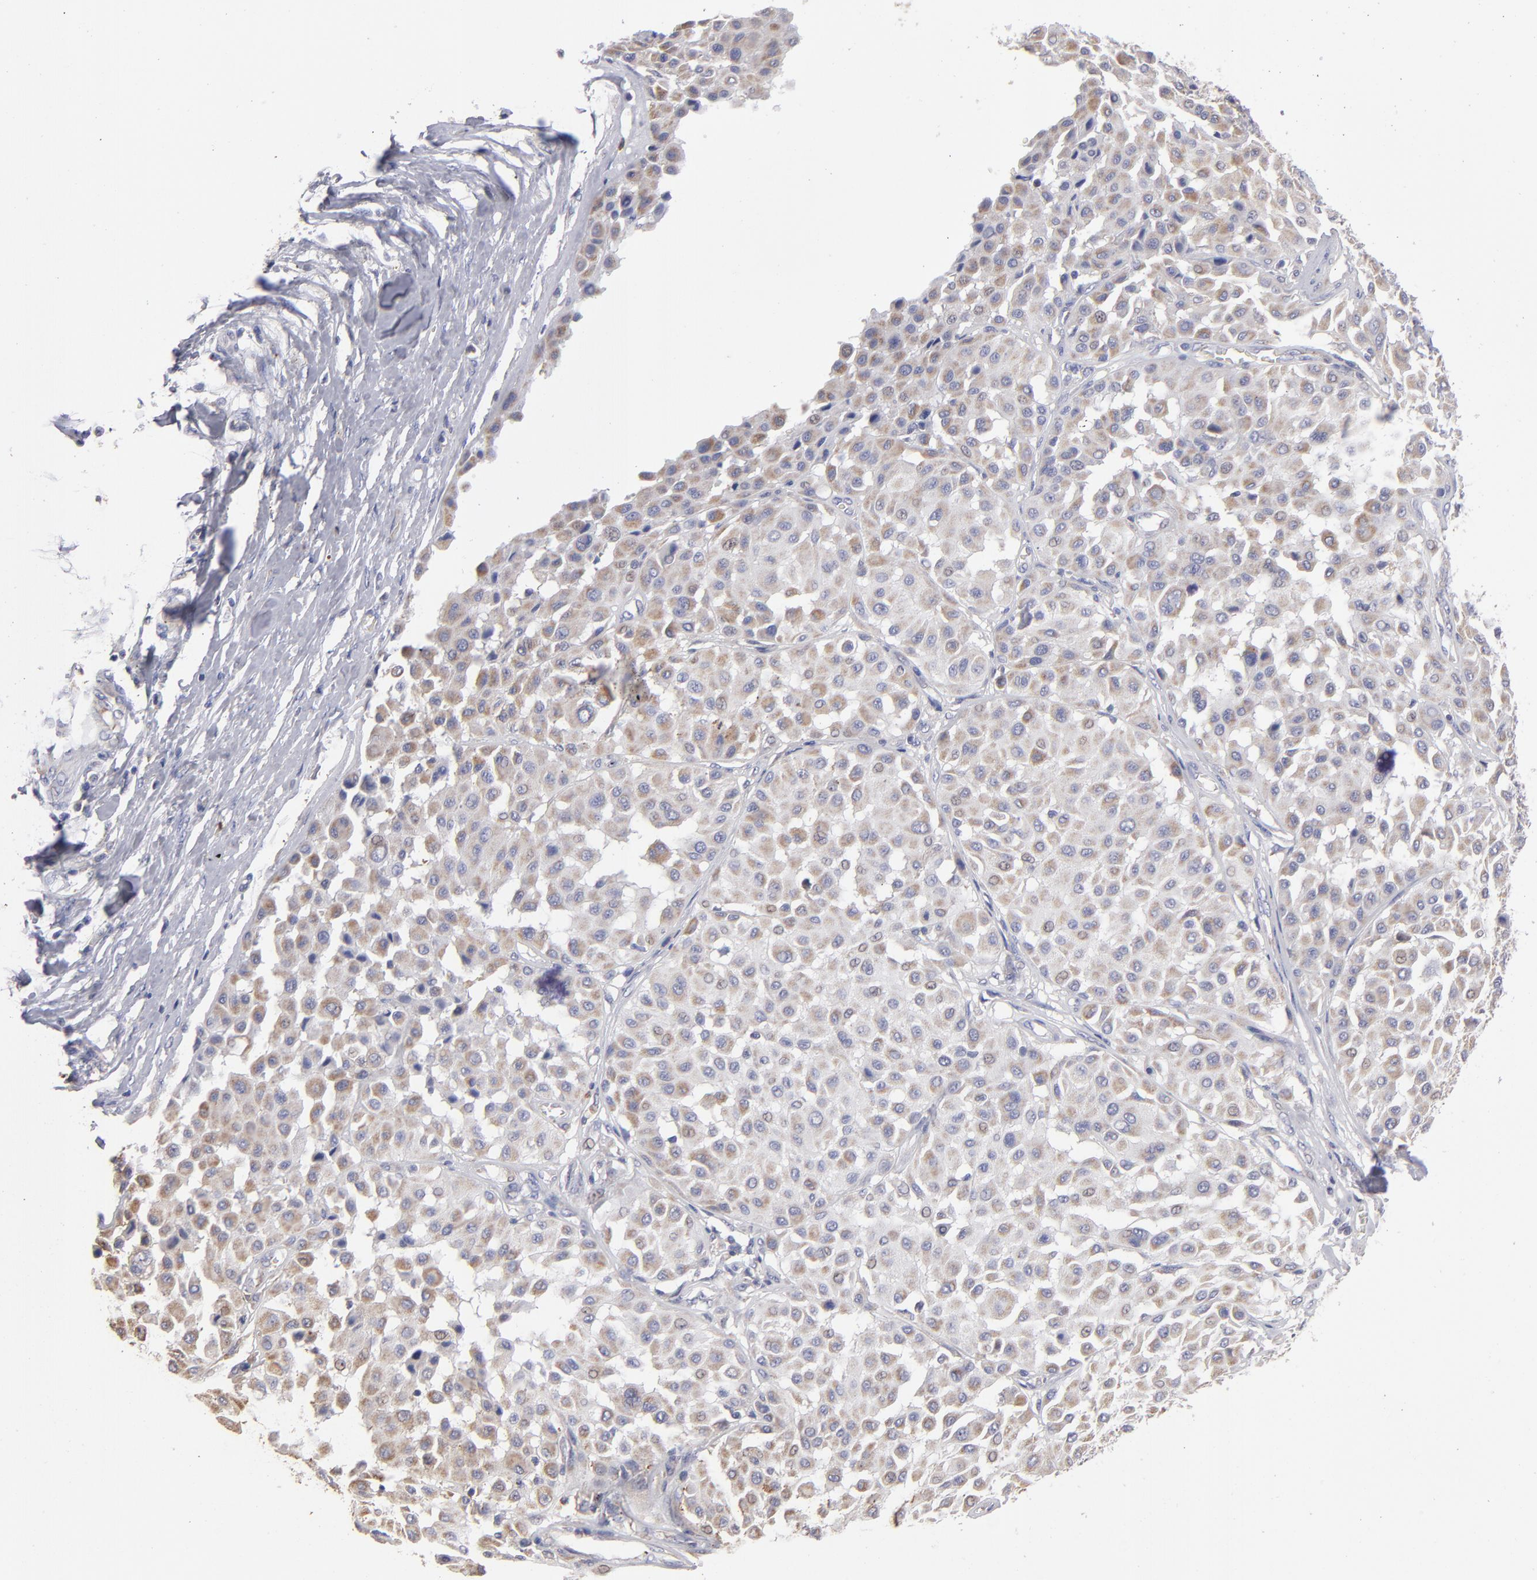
{"staining": {"intensity": "weak", "quantity": ">75%", "location": "cytoplasmic/membranous"}, "tissue": "melanoma", "cell_type": "Tumor cells", "image_type": "cancer", "snomed": [{"axis": "morphology", "description": "Malignant melanoma, Metastatic site"}, {"axis": "topography", "description": "Soft tissue"}], "caption": "This is an image of immunohistochemistry (IHC) staining of malignant melanoma (metastatic site), which shows weak positivity in the cytoplasmic/membranous of tumor cells.", "gene": "FGR", "patient": {"sex": "male", "age": 41}}